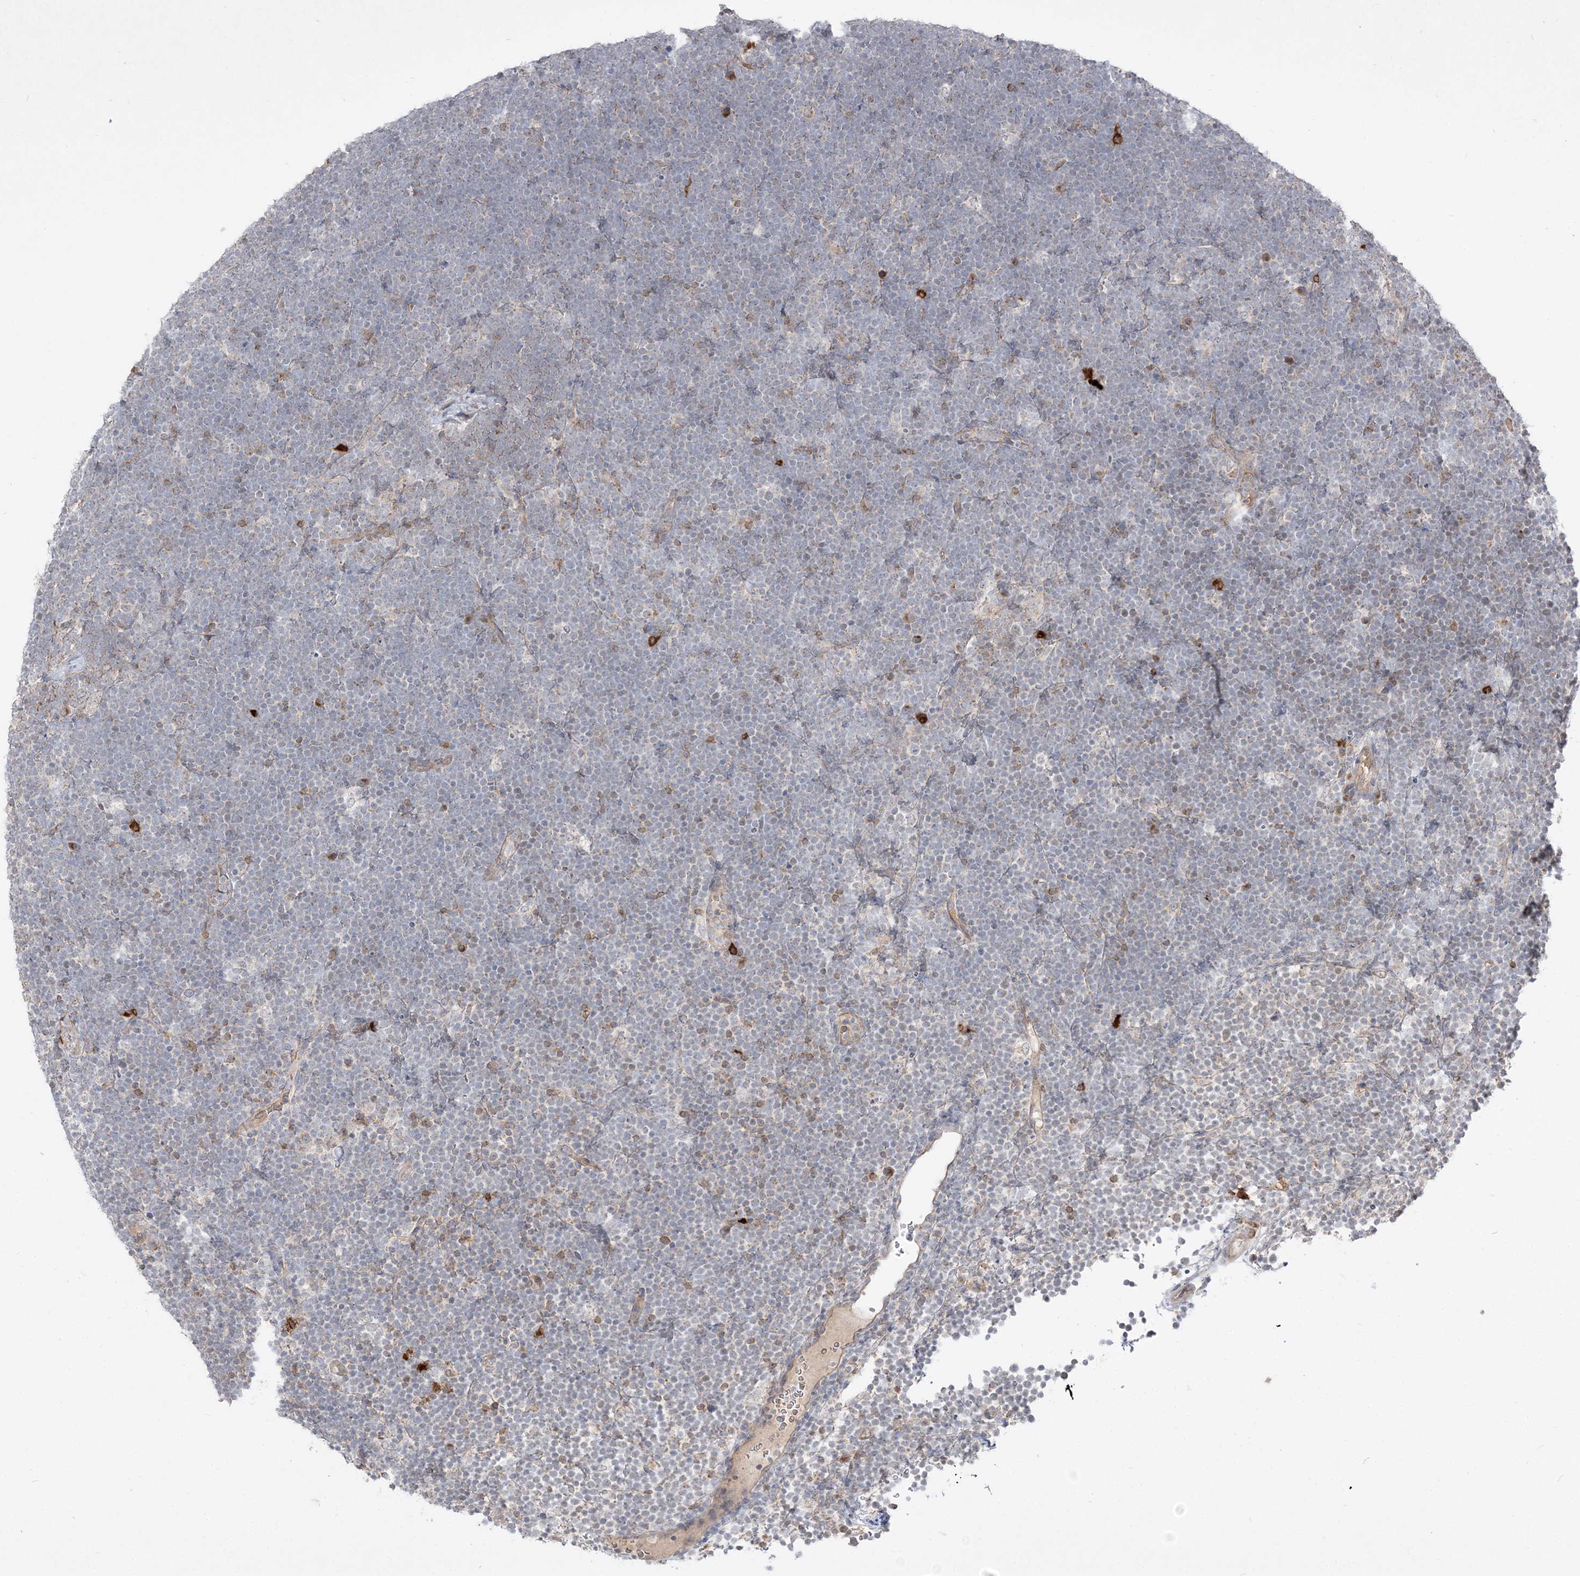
{"staining": {"intensity": "negative", "quantity": "none", "location": "none"}, "tissue": "lymphoma", "cell_type": "Tumor cells", "image_type": "cancer", "snomed": [{"axis": "morphology", "description": "Malignant lymphoma, non-Hodgkin's type, High grade"}, {"axis": "topography", "description": "Lymph node"}], "caption": "The histopathology image exhibits no significant expression in tumor cells of lymphoma.", "gene": "CLNK", "patient": {"sex": "male", "age": 13}}